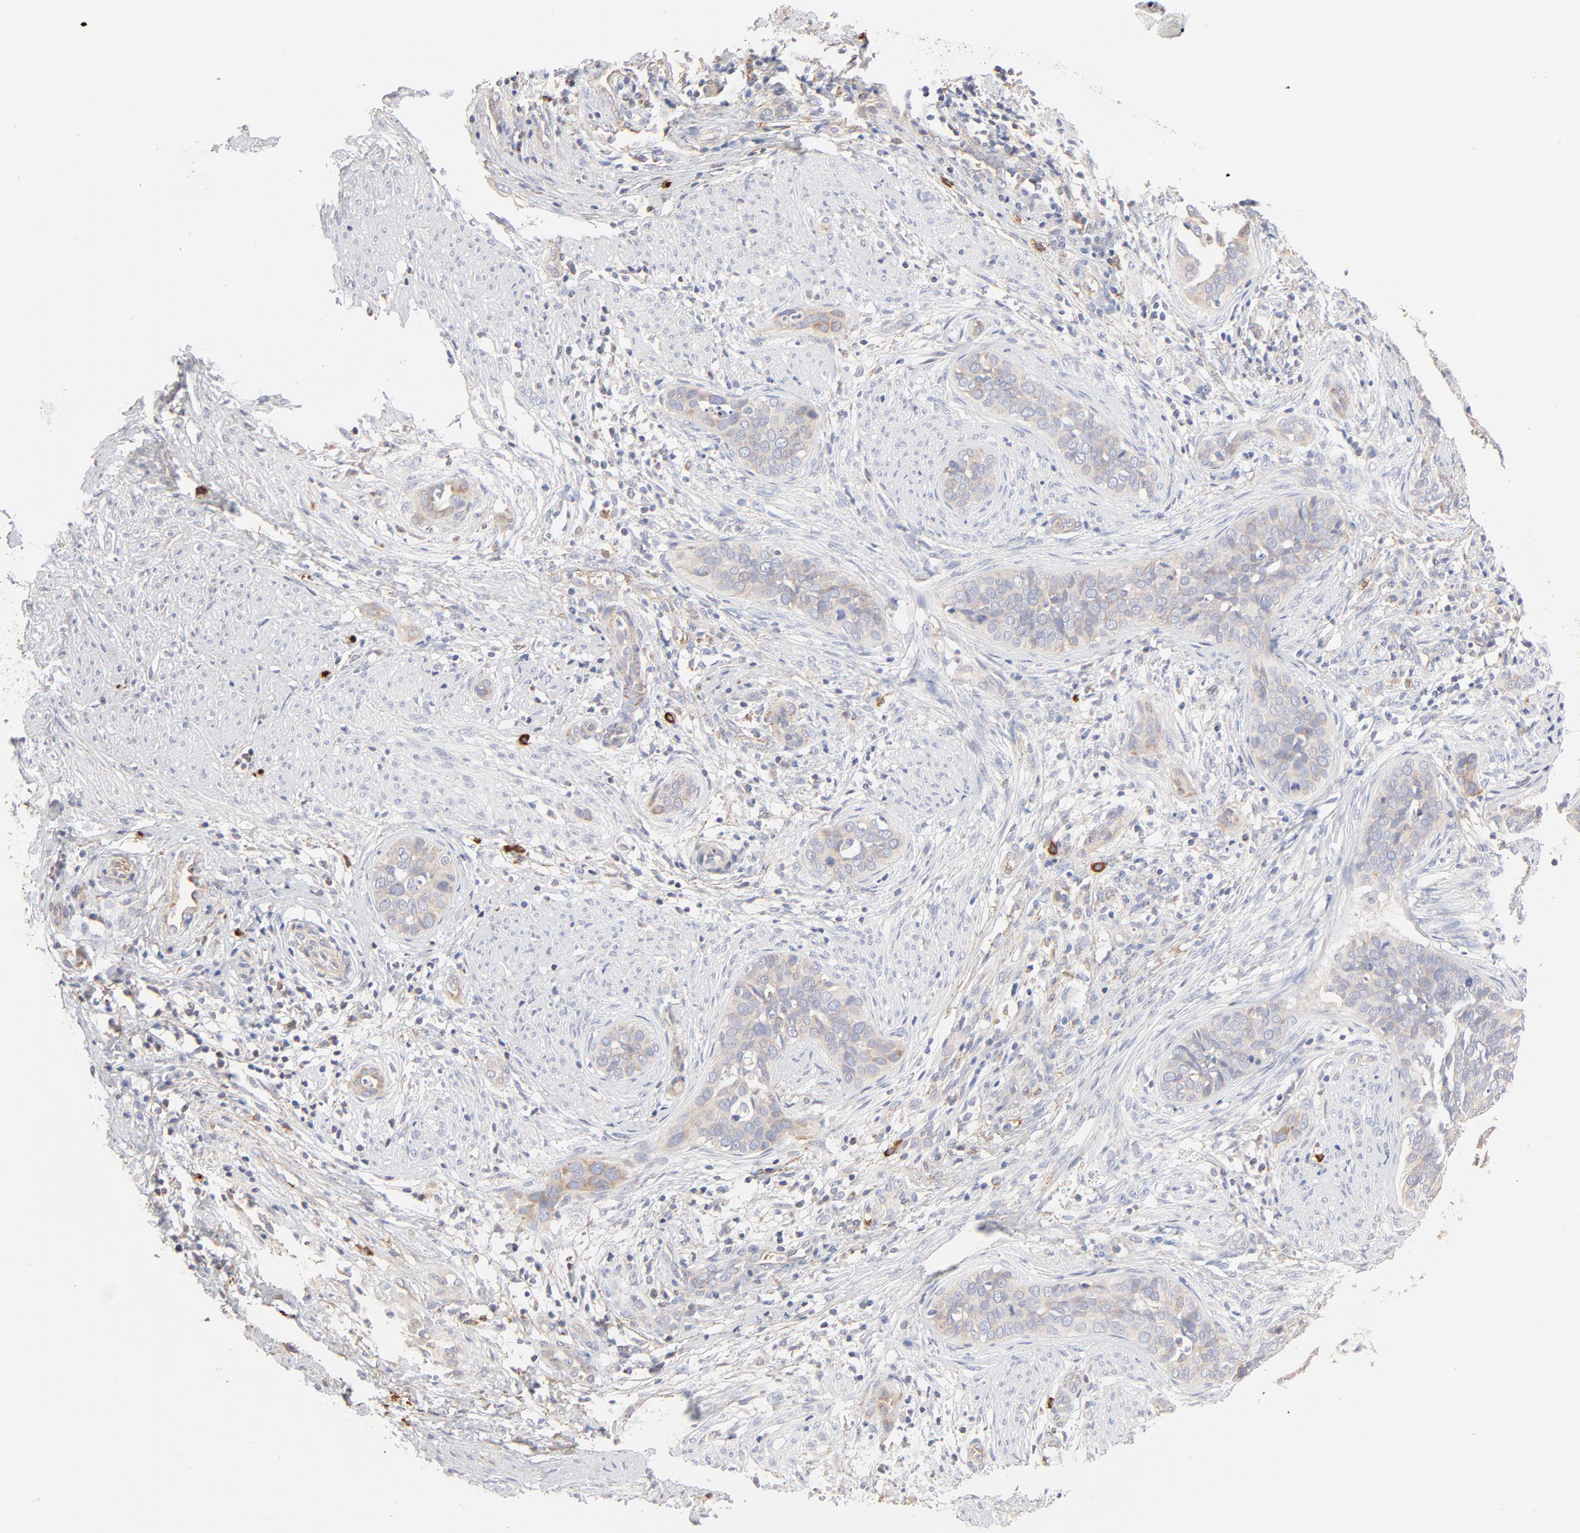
{"staining": {"intensity": "negative", "quantity": "none", "location": "none"}, "tissue": "cervical cancer", "cell_type": "Tumor cells", "image_type": "cancer", "snomed": [{"axis": "morphology", "description": "Squamous cell carcinoma, NOS"}, {"axis": "topography", "description": "Cervix"}], "caption": "Tumor cells are negative for protein expression in human cervical cancer.", "gene": "SPTB", "patient": {"sex": "female", "age": 31}}